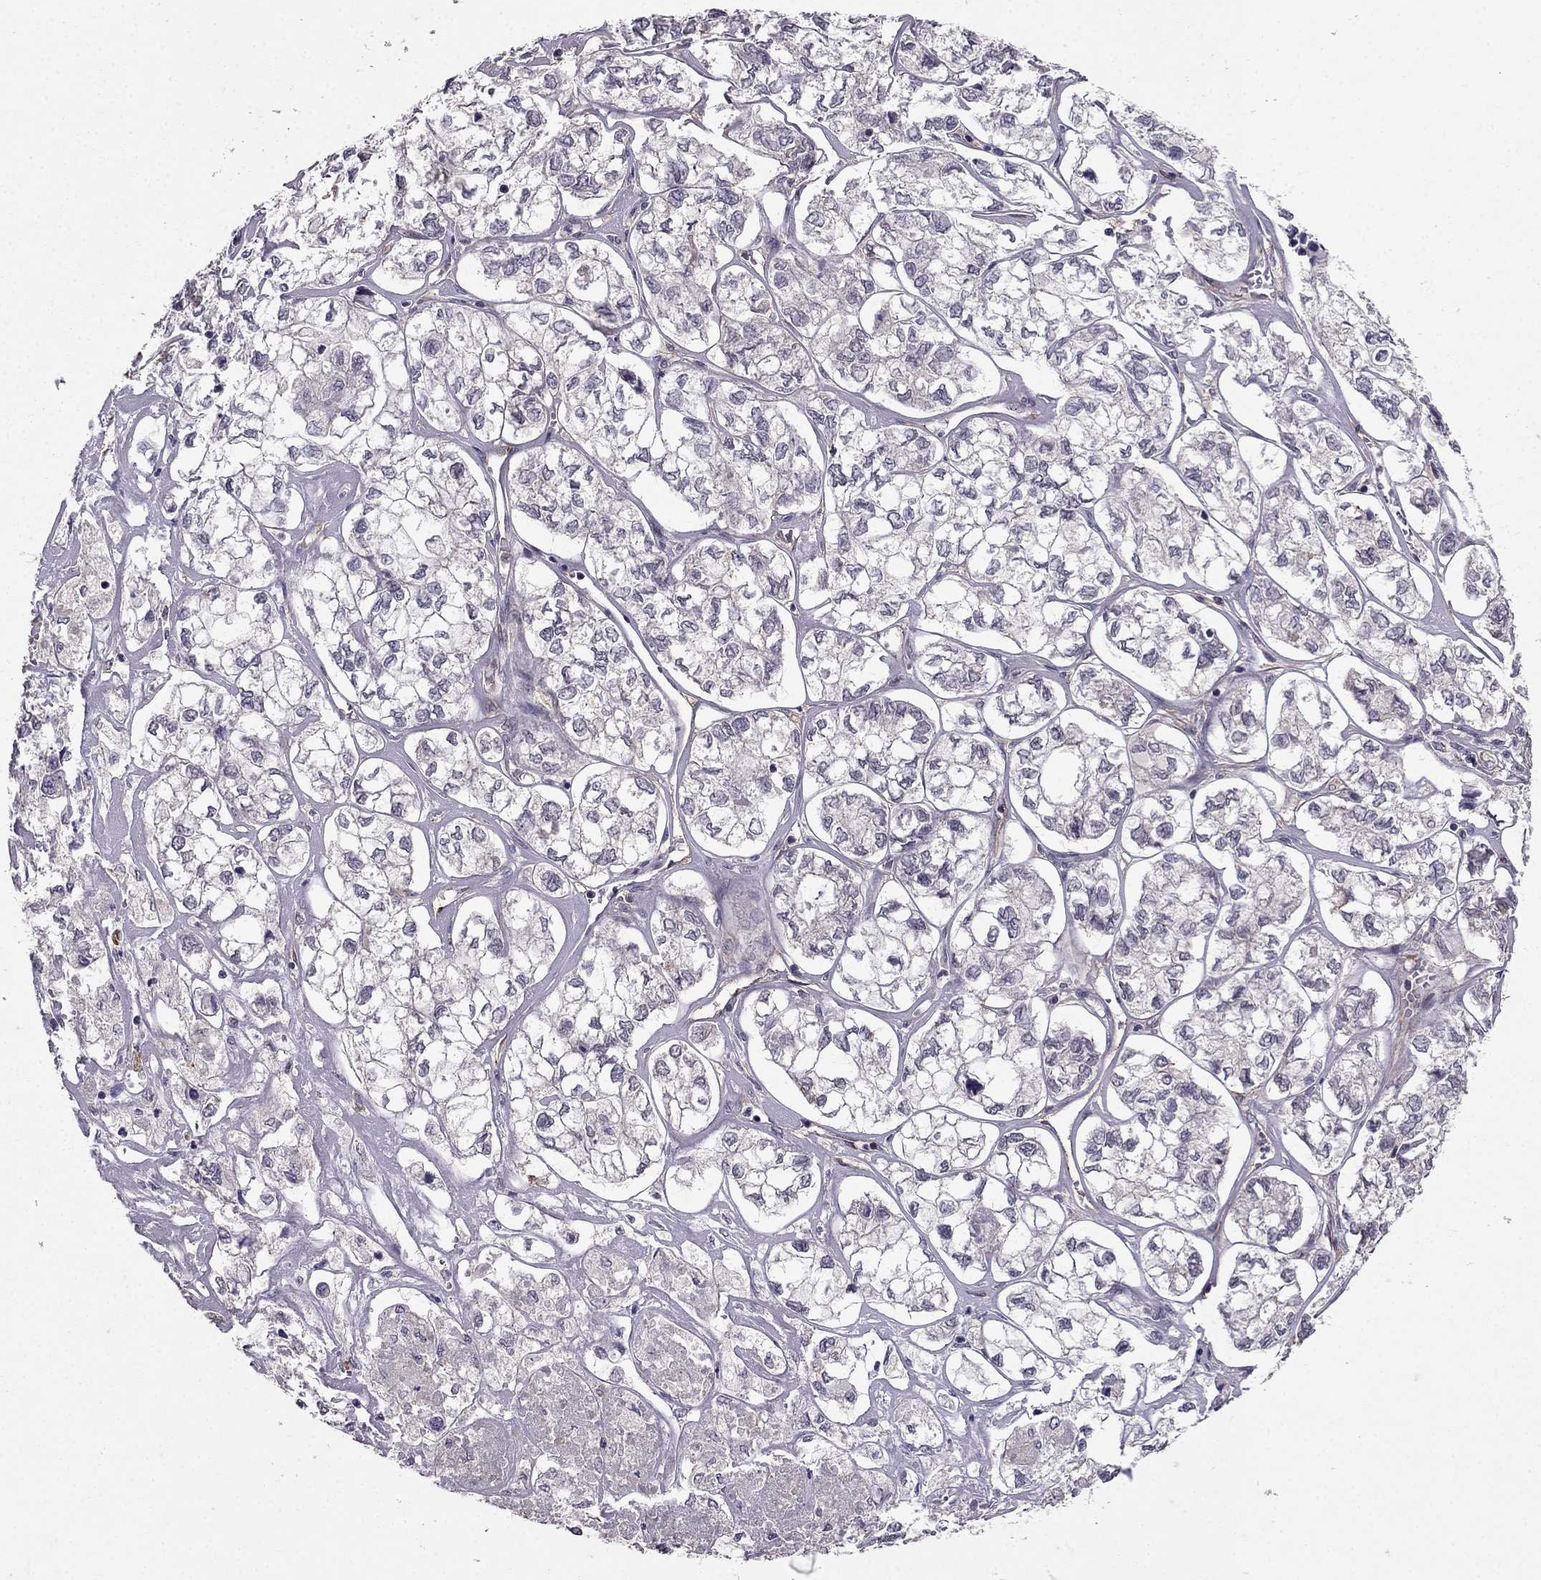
{"staining": {"intensity": "negative", "quantity": "none", "location": "none"}, "tissue": "ovarian cancer", "cell_type": "Tumor cells", "image_type": "cancer", "snomed": [{"axis": "morphology", "description": "Carcinoma, endometroid"}, {"axis": "topography", "description": "Ovary"}], "caption": "Micrograph shows no significant protein staining in tumor cells of ovarian cancer.", "gene": "RASIP1", "patient": {"sex": "female", "age": 64}}